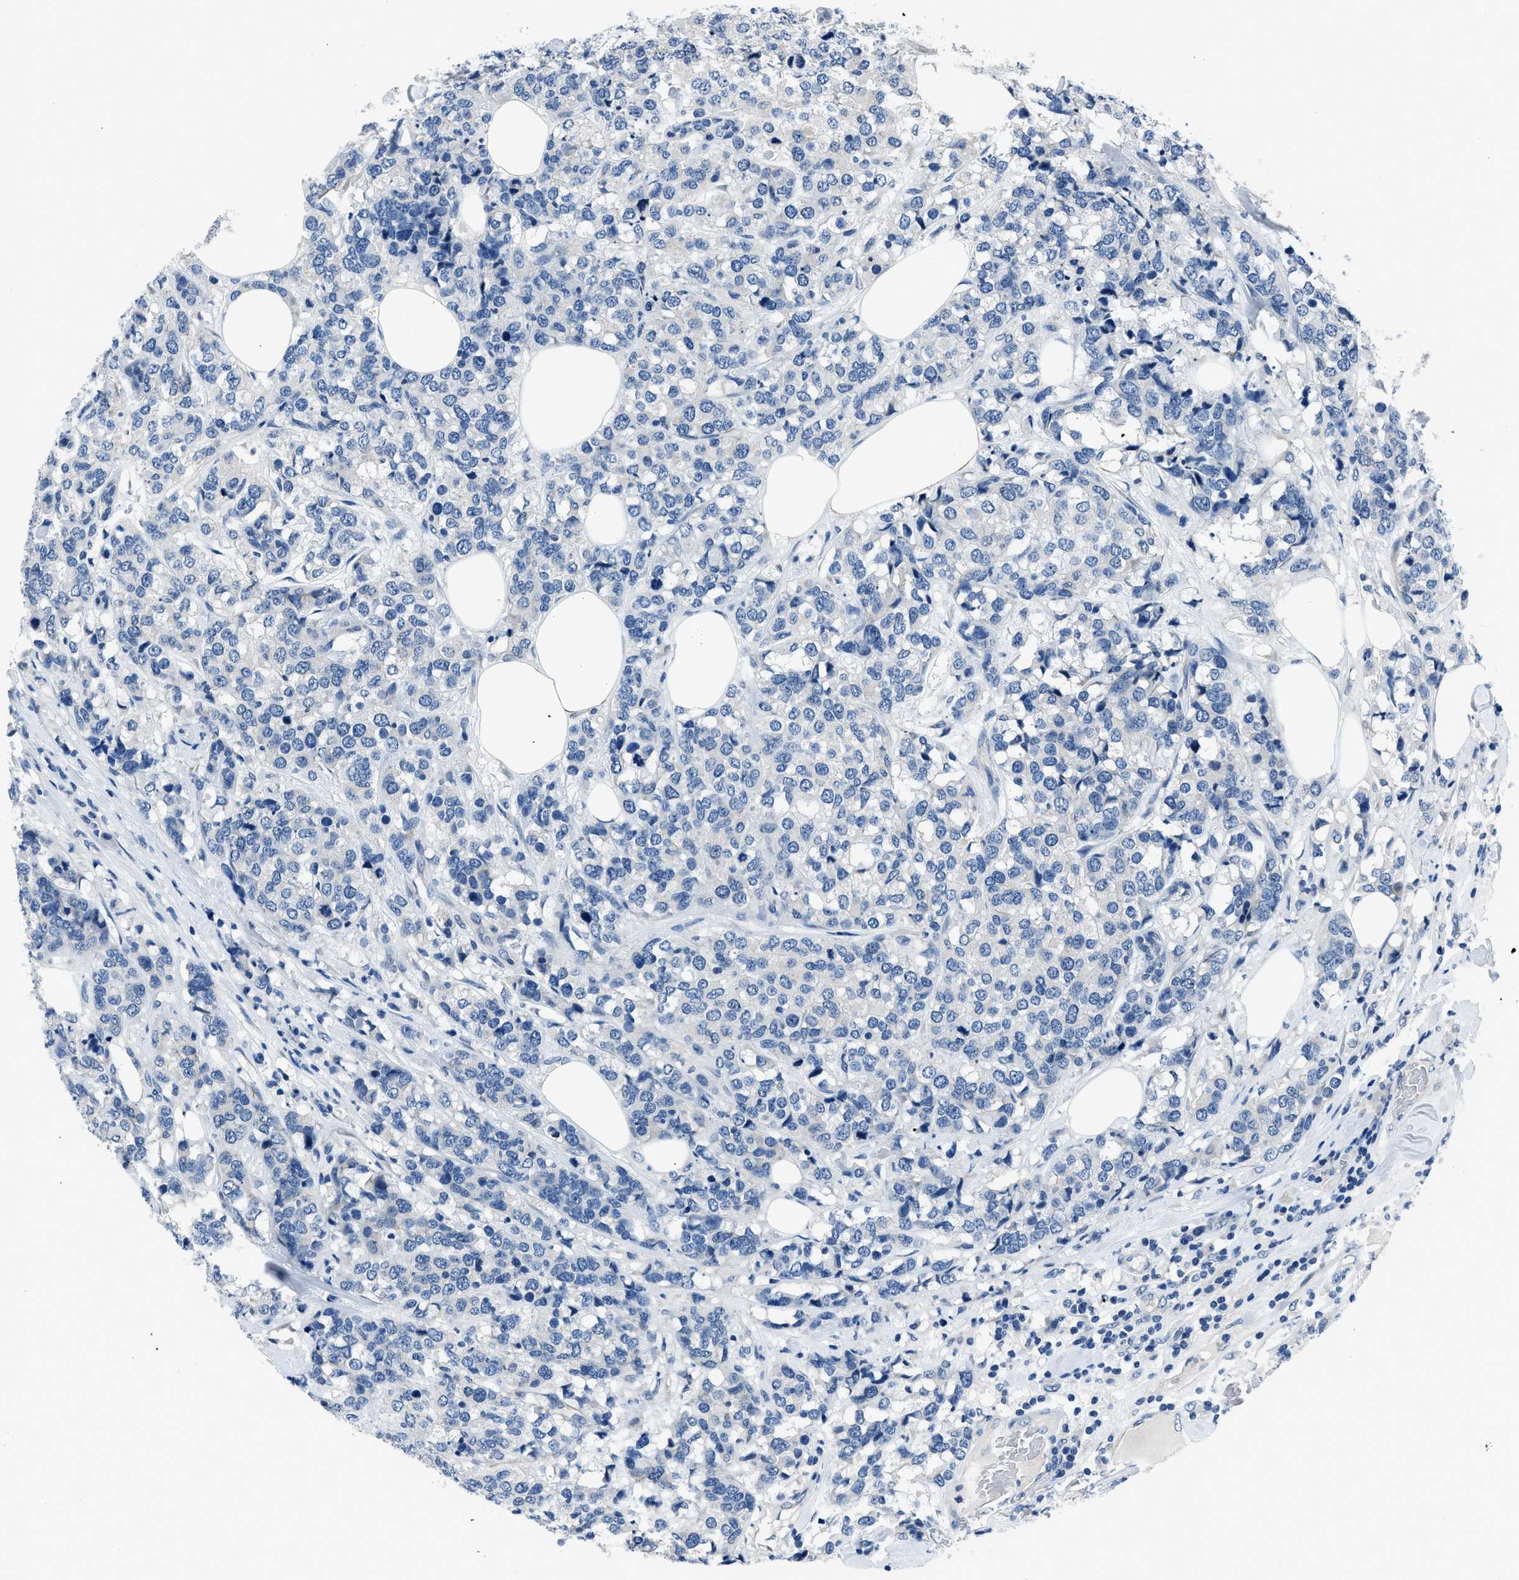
{"staining": {"intensity": "negative", "quantity": "none", "location": "none"}, "tissue": "breast cancer", "cell_type": "Tumor cells", "image_type": "cancer", "snomed": [{"axis": "morphology", "description": "Lobular carcinoma"}, {"axis": "topography", "description": "Breast"}], "caption": "This is an immunohistochemistry (IHC) histopathology image of lobular carcinoma (breast). There is no staining in tumor cells.", "gene": "GJA3", "patient": {"sex": "female", "age": 59}}